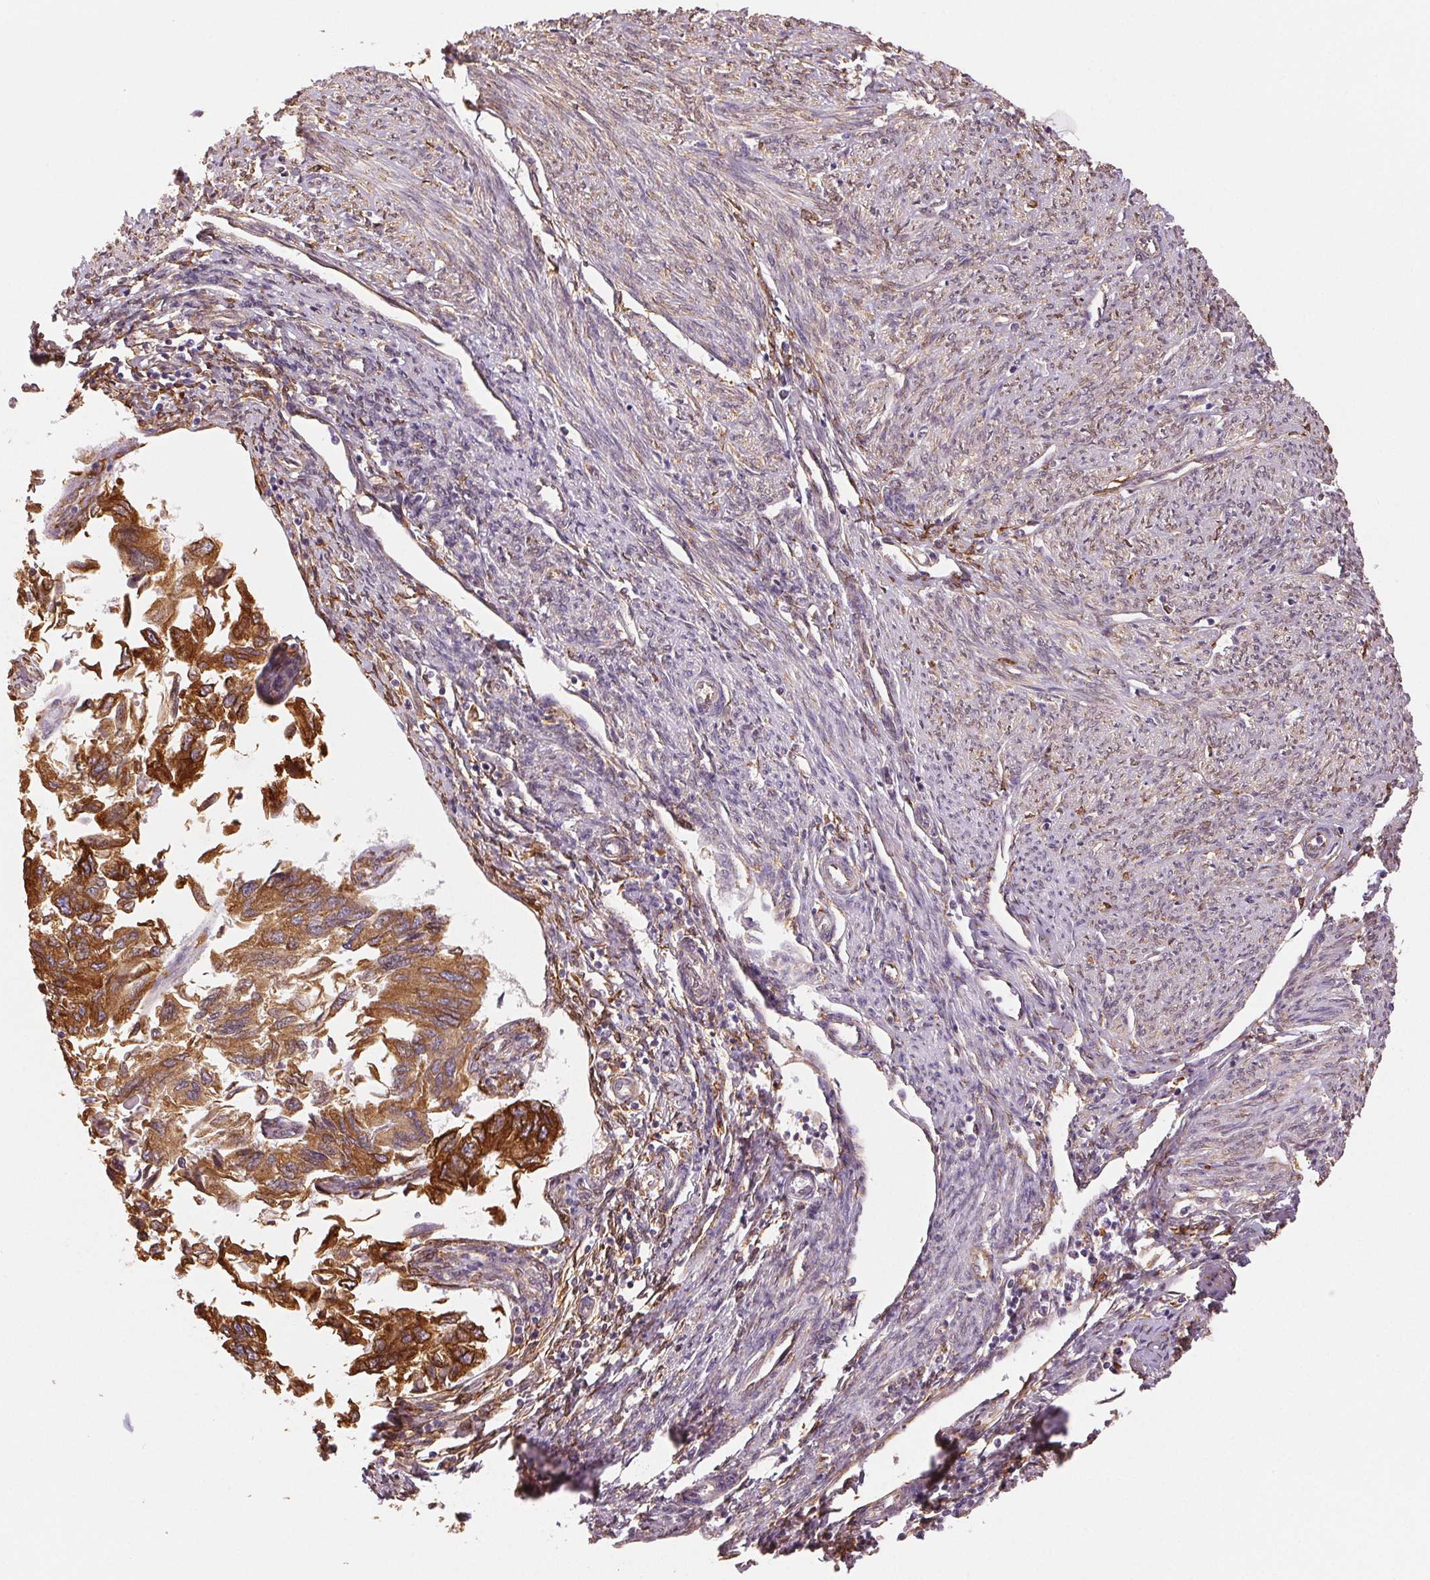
{"staining": {"intensity": "moderate", "quantity": ">75%", "location": "cytoplasmic/membranous"}, "tissue": "endometrial cancer", "cell_type": "Tumor cells", "image_type": "cancer", "snomed": [{"axis": "morphology", "description": "Carcinoma, NOS"}, {"axis": "topography", "description": "Uterus"}], "caption": "This is an image of immunohistochemistry (IHC) staining of endometrial carcinoma, which shows moderate staining in the cytoplasmic/membranous of tumor cells.", "gene": "RCN3", "patient": {"sex": "female", "age": 76}}